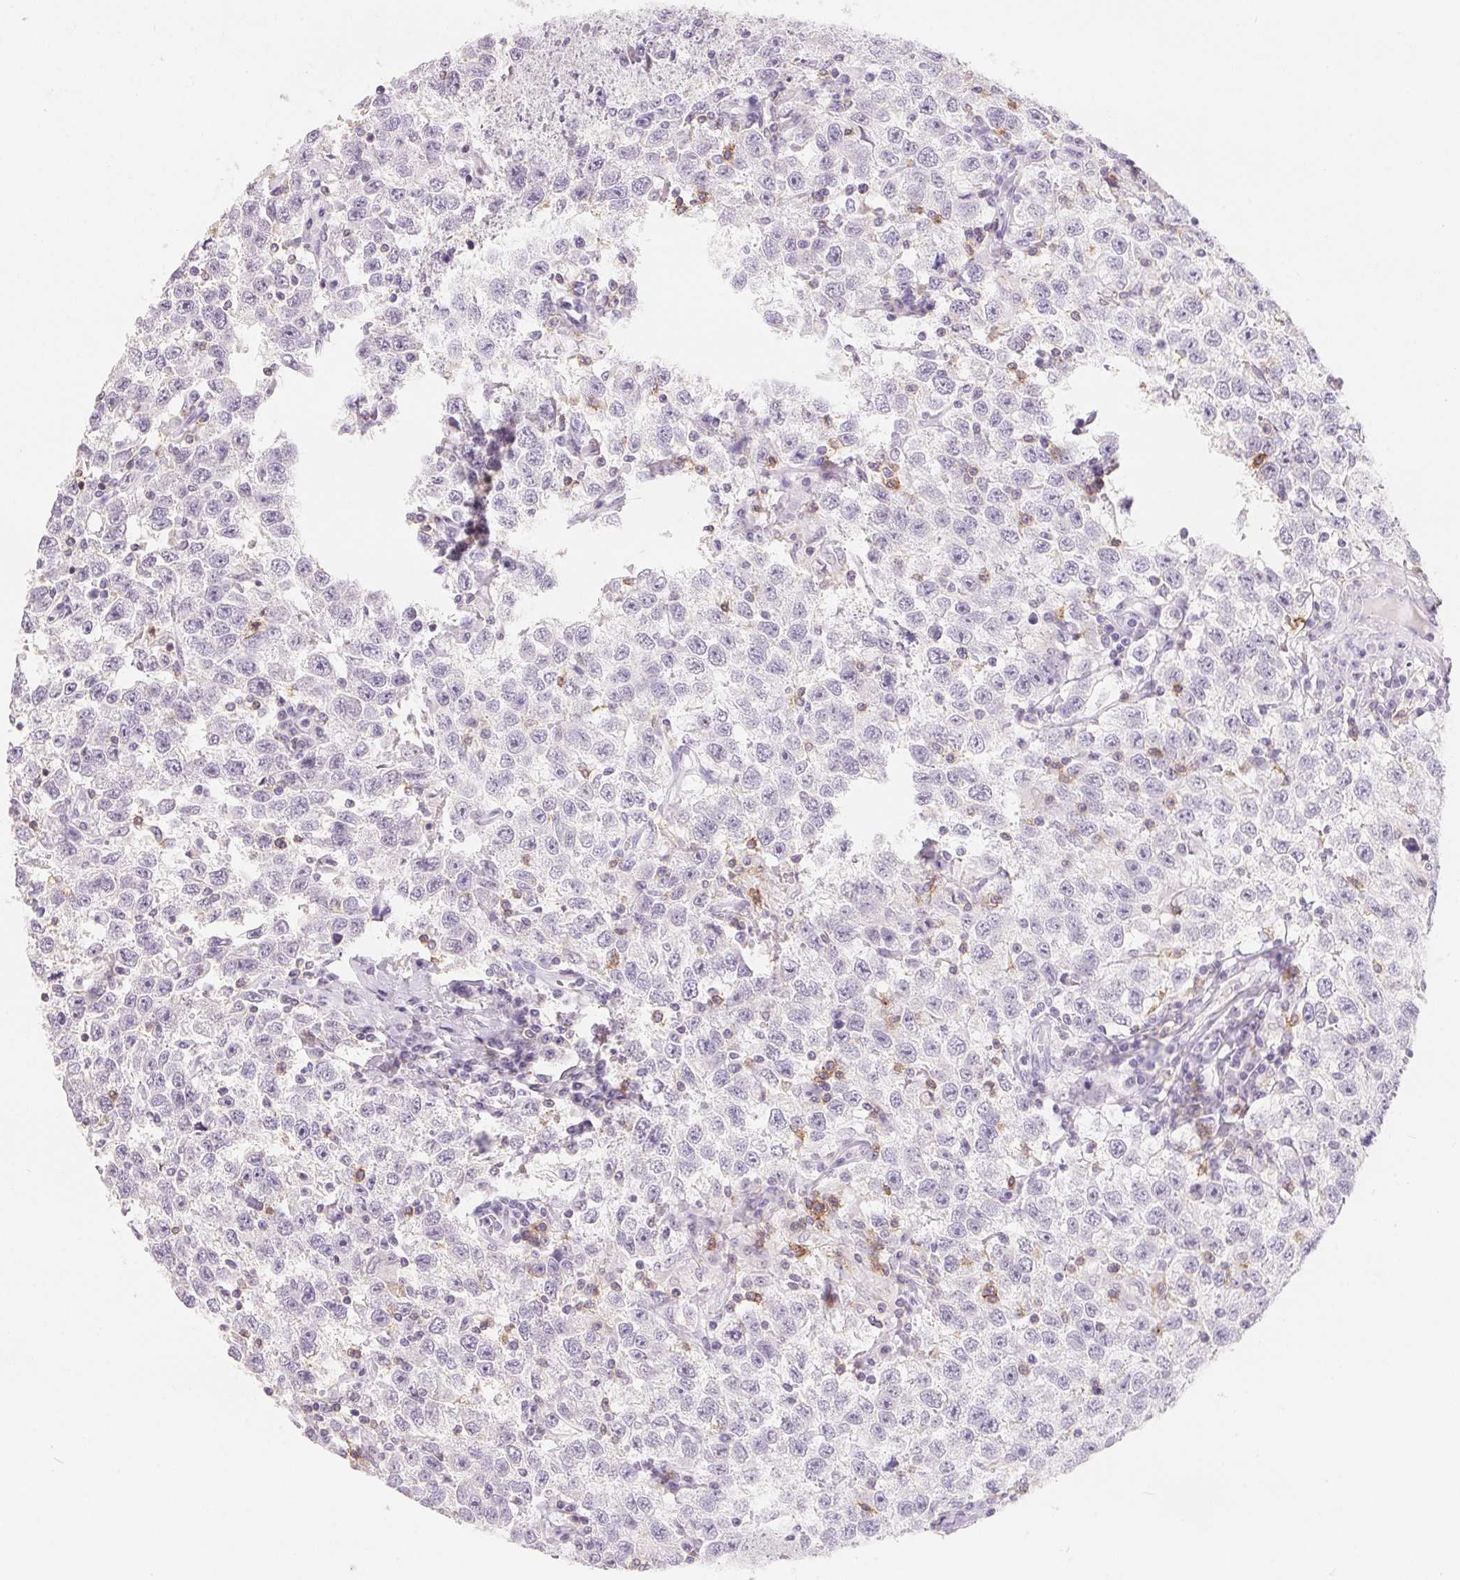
{"staining": {"intensity": "negative", "quantity": "none", "location": "none"}, "tissue": "testis cancer", "cell_type": "Tumor cells", "image_type": "cancer", "snomed": [{"axis": "morphology", "description": "Seminoma, NOS"}, {"axis": "topography", "description": "Testis"}], "caption": "The immunohistochemistry (IHC) photomicrograph has no significant staining in tumor cells of seminoma (testis) tissue.", "gene": "CD69", "patient": {"sex": "male", "age": 41}}